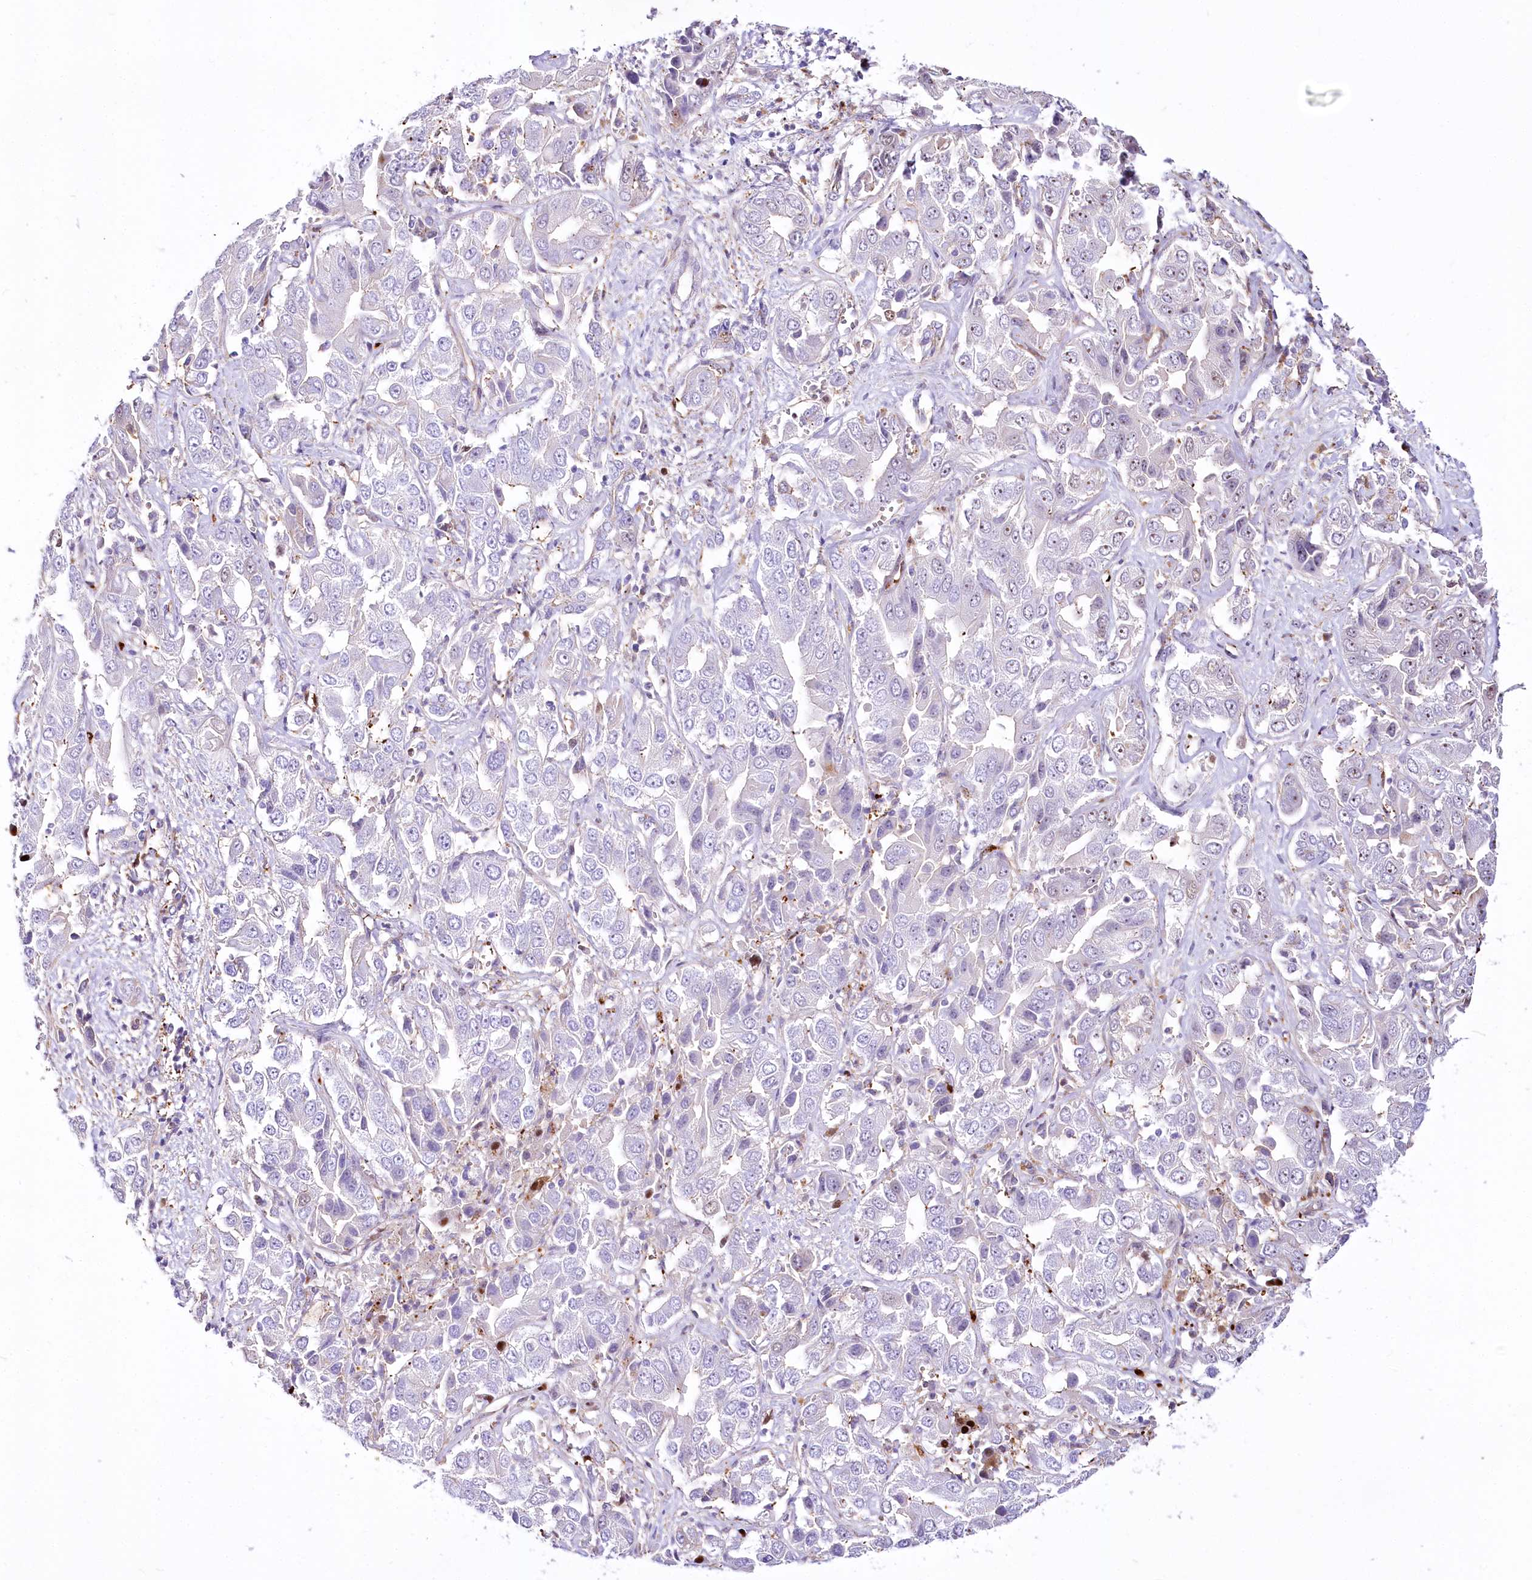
{"staining": {"intensity": "negative", "quantity": "none", "location": "none"}, "tissue": "liver cancer", "cell_type": "Tumor cells", "image_type": "cancer", "snomed": [{"axis": "morphology", "description": "Cholangiocarcinoma"}, {"axis": "topography", "description": "Liver"}], "caption": "Immunohistochemistry micrograph of neoplastic tissue: cholangiocarcinoma (liver) stained with DAB (3,3'-diaminobenzidine) shows no significant protein staining in tumor cells.", "gene": "PTMS", "patient": {"sex": "female", "age": 52}}